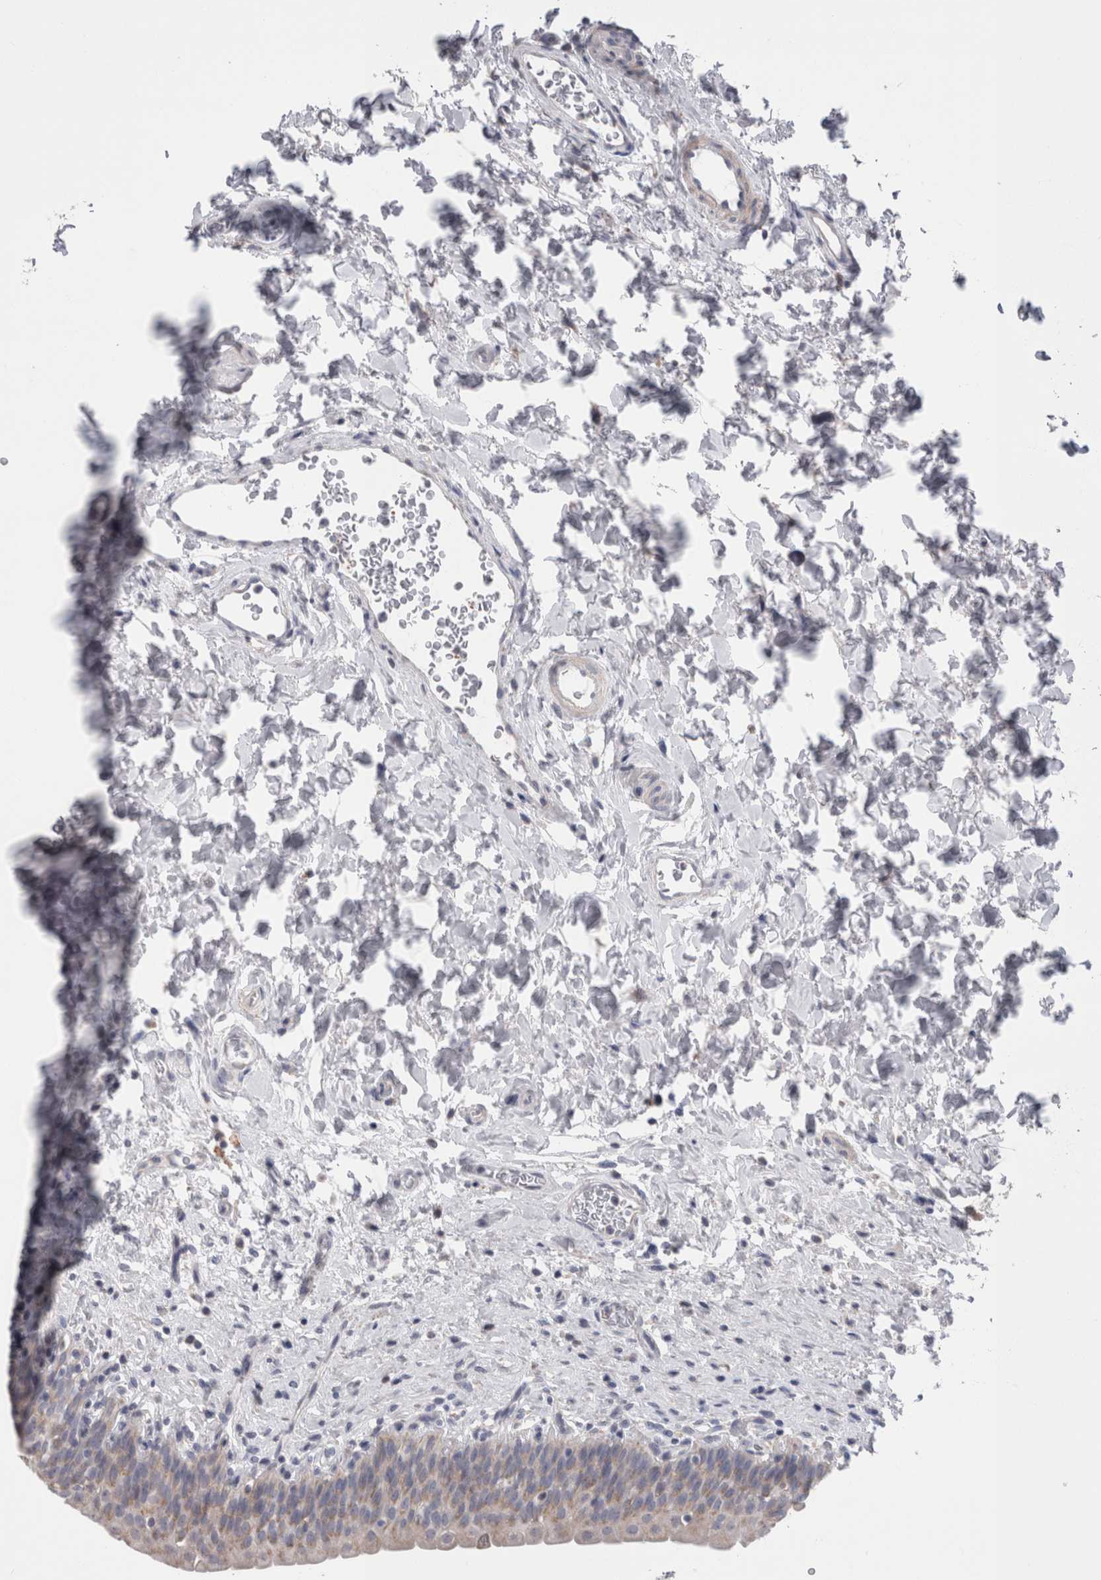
{"staining": {"intensity": "weak", "quantity": "<25%", "location": "cytoplasmic/membranous"}, "tissue": "urinary bladder", "cell_type": "Urothelial cells", "image_type": "normal", "snomed": [{"axis": "morphology", "description": "Normal tissue, NOS"}, {"axis": "topography", "description": "Urinary bladder"}], "caption": "Immunohistochemistry (IHC) of unremarkable urinary bladder shows no staining in urothelial cells. Nuclei are stained in blue.", "gene": "GDAP1", "patient": {"sex": "male", "age": 83}}